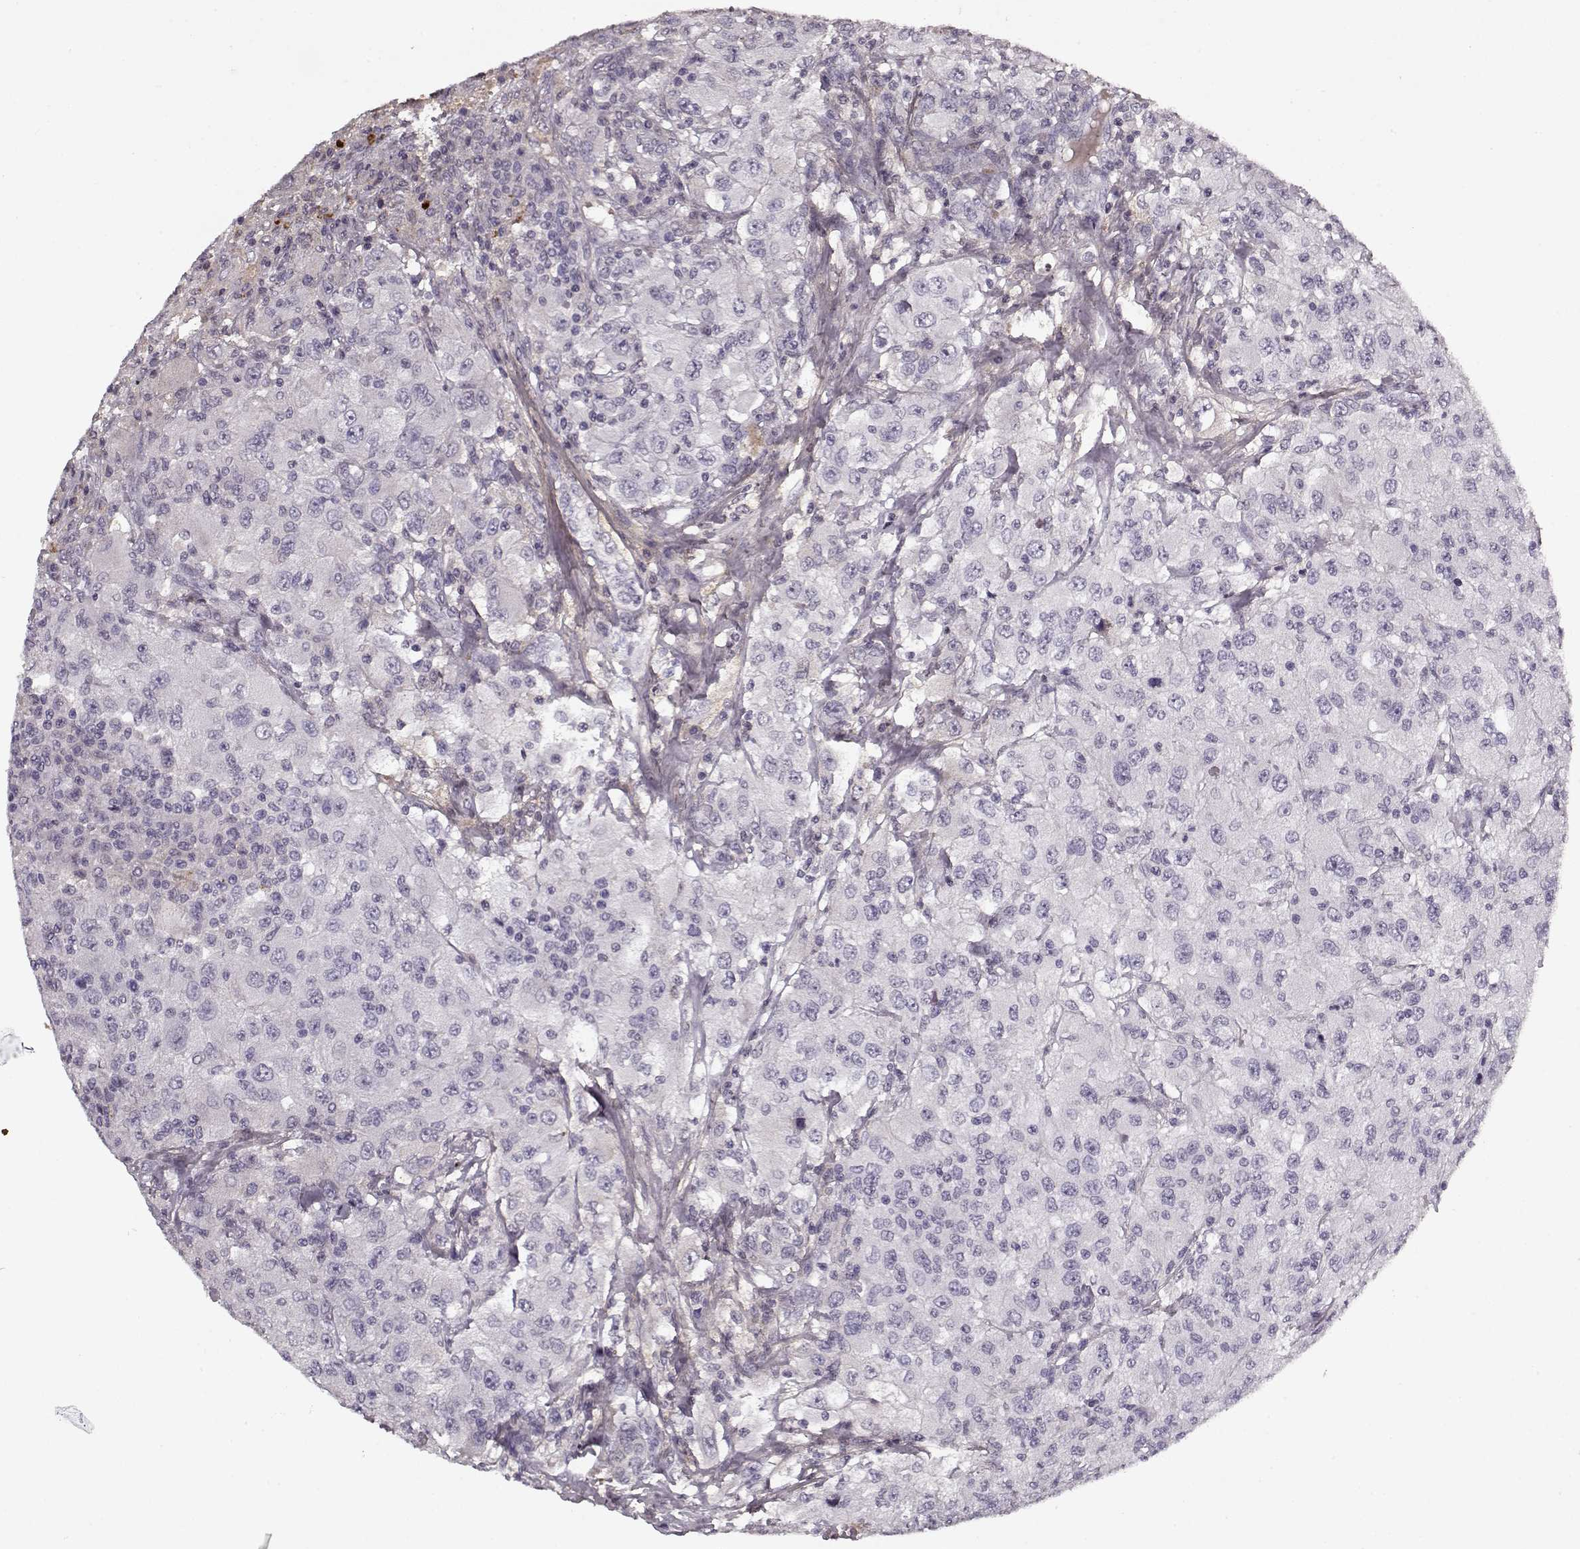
{"staining": {"intensity": "negative", "quantity": "none", "location": "none"}, "tissue": "renal cancer", "cell_type": "Tumor cells", "image_type": "cancer", "snomed": [{"axis": "morphology", "description": "Adenocarcinoma, NOS"}, {"axis": "topography", "description": "Kidney"}], "caption": "The histopathology image demonstrates no staining of tumor cells in adenocarcinoma (renal).", "gene": "LUM", "patient": {"sex": "female", "age": 67}}